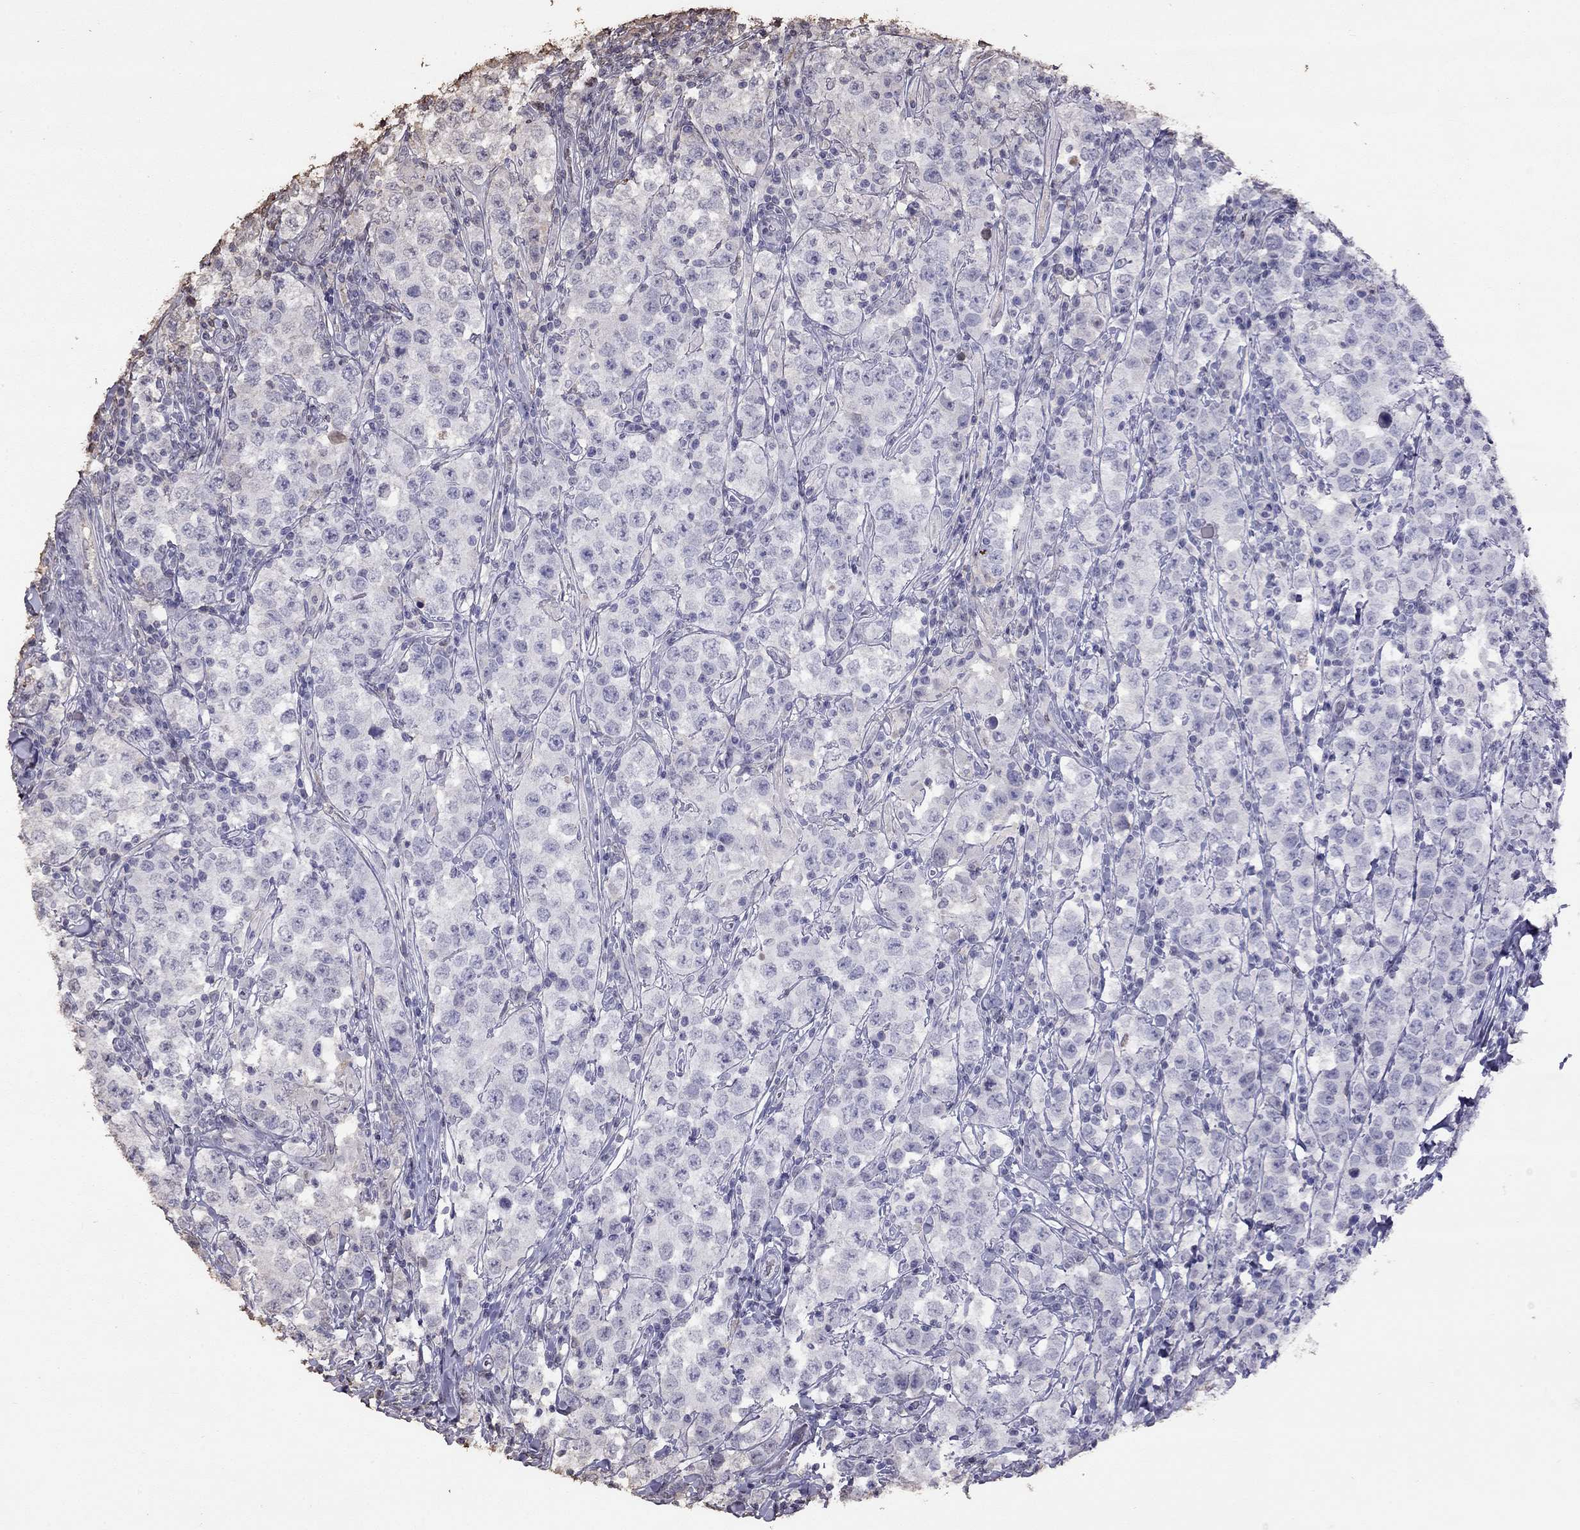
{"staining": {"intensity": "negative", "quantity": "none", "location": "none"}, "tissue": "testis cancer", "cell_type": "Tumor cells", "image_type": "cancer", "snomed": [{"axis": "morphology", "description": "Seminoma, NOS"}, {"axis": "morphology", "description": "Carcinoma, Embryonal, NOS"}, {"axis": "topography", "description": "Testis"}], "caption": "Tumor cells are negative for brown protein staining in embryonal carcinoma (testis).", "gene": "SUN3", "patient": {"sex": "male", "age": 41}}